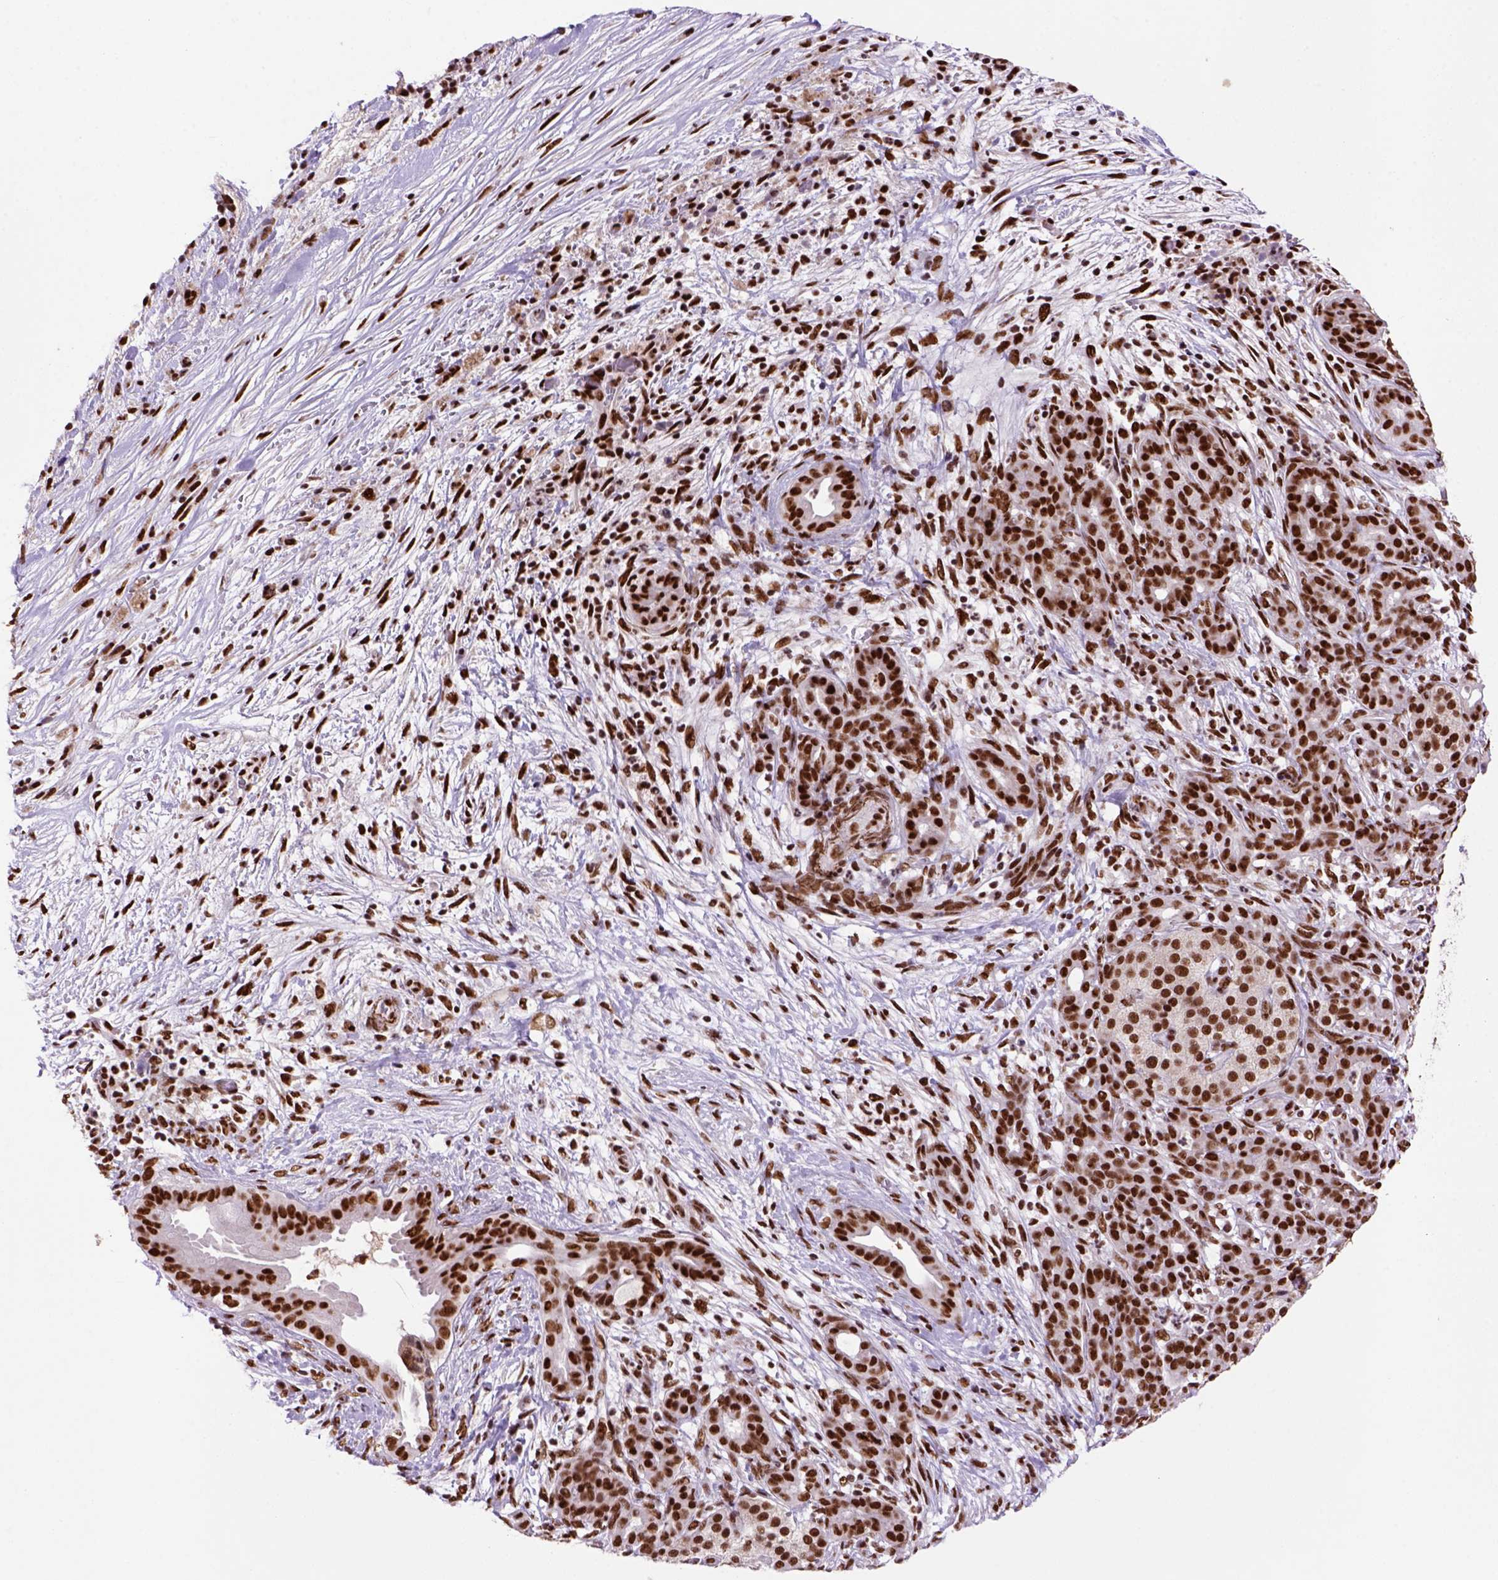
{"staining": {"intensity": "strong", "quantity": ">75%", "location": "nuclear"}, "tissue": "pancreatic cancer", "cell_type": "Tumor cells", "image_type": "cancer", "snomed": [{"axis": "morphology", "description": "Adenocarcinoma, NOS"}, {"axis": "topography", "description": "Pancreas"}], "caption": "Strong nuclear staining is identified in approximately >75% of tumor cells in pancreatic cancer (adenocarcinoma).", "gene": "NSMCE2", "patient": {"sex": "male", "age": 44}}